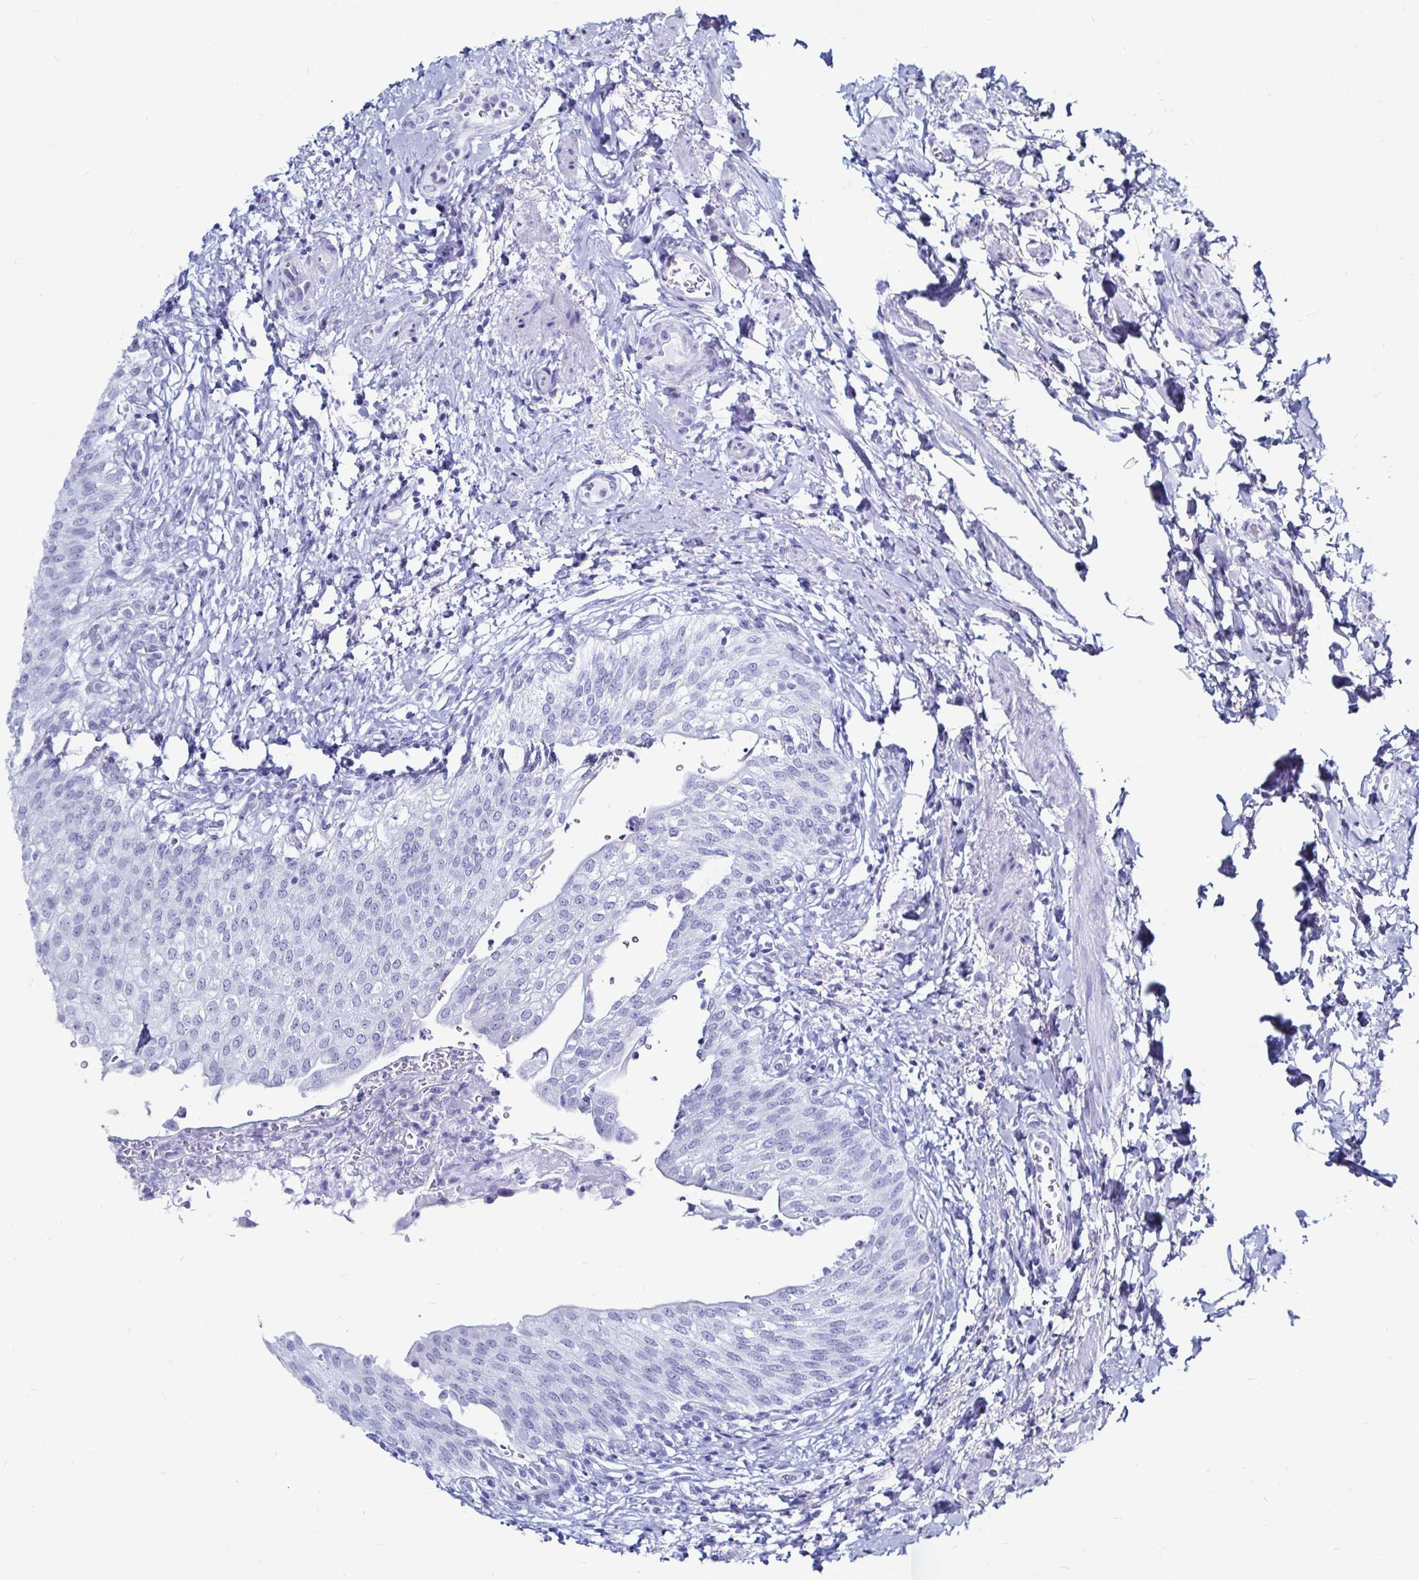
{"staining": {"intensity": "negative", "quantity": "none", "location": "none"}, "tissue": "urinary bladder", "cell_type": "Urothelial cells", "image_type": "normal", "snomed": [{"axis": "morphology", "description": "Normal tissue, NOS"}, {"axis": "topography", "description": "Urinary bladder"}, {"axis": "topography", "description": "Peripheral nerve tissue"}], "caption": "Immunohistochemistry of normal human urinary bladder displays no expression in urothelial cells.", "gene": "LUZP4", "patient": {"sex": "female", "age": 60}}